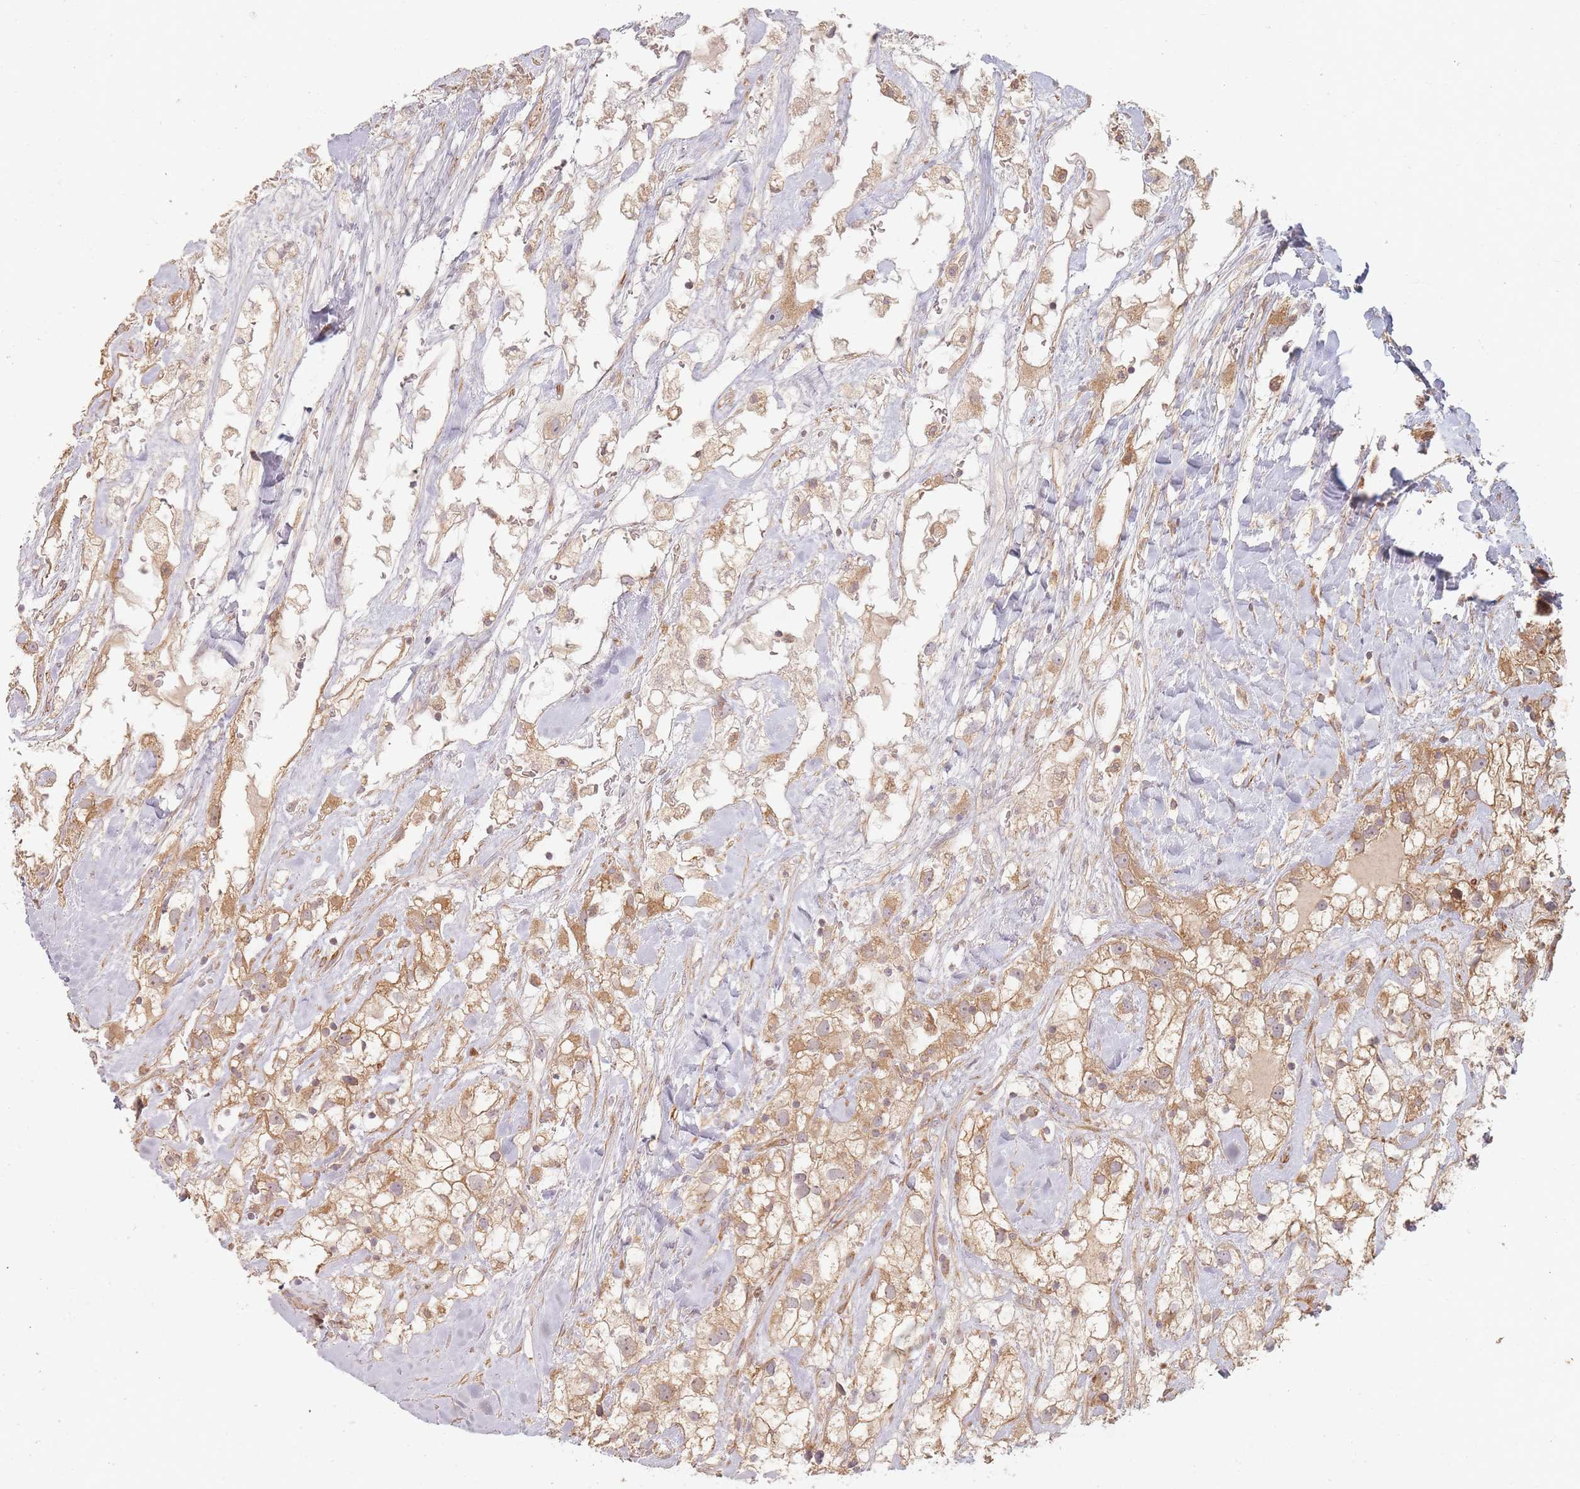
{"staining": {"intensity": "moderate", "quantity": ">75%", "location": "cytoplasmic/membranous"}, "tissue": "renal cancer", "cell_type": "Tumor cells", "image_type": "cancer", "snomed": [{"axis": "morphology", "description": "Adenocarcinoma, NOS"}, {"axis": "topography", "description": "Kidney"}], "caption": "This image demonstrates immunohistochemistry staining of renal cancer (adenocarcinoma), with medium moderate cytoplasmic/membranous positivity in about >75% of tumor cells.", "gene": "MRPS6", "patient": {"sex": "male", "age": 59}}